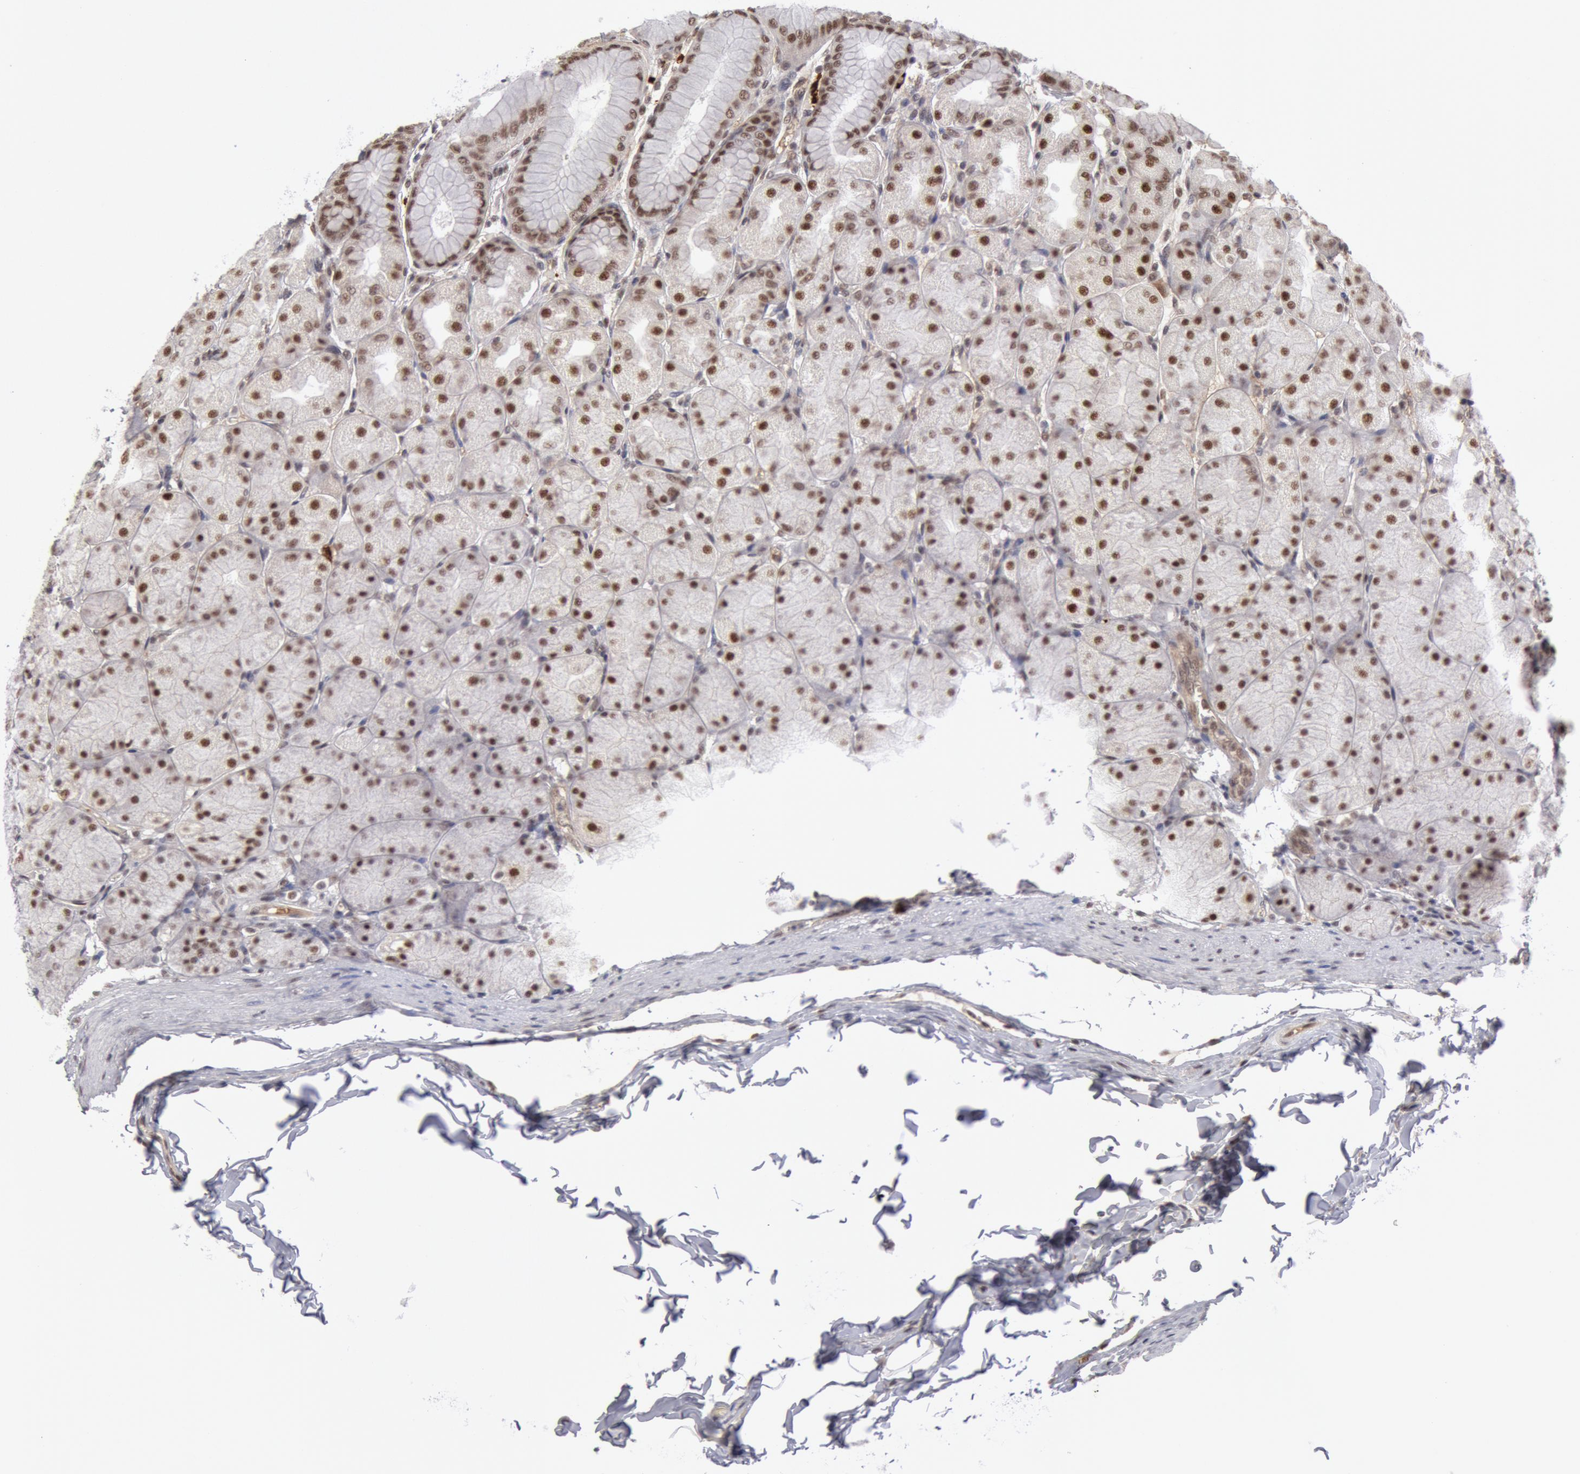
{"staining": {"intensity": "moderate", "quantity": ">75%", "location": "nuclear"}, "tissue": "stomach", "cell_type": "Glandular cells", "image_type": "normal", "snomed": [{"axis": "morphology", "description": "Normal tissue, NOS"}, {"axis": "topography", "description": "Stomach, upper"}], "caption": "The immunohistochemical stain labels moderate nuclear staining in glandular cells of unremarkable stomach. (DAB (3,3'-diaminobenzidine) = brown stain, brightfield microscopy at high magnification).", "gene": "PPP4R3B", "patient": {"sex": "female", "age": 56}}